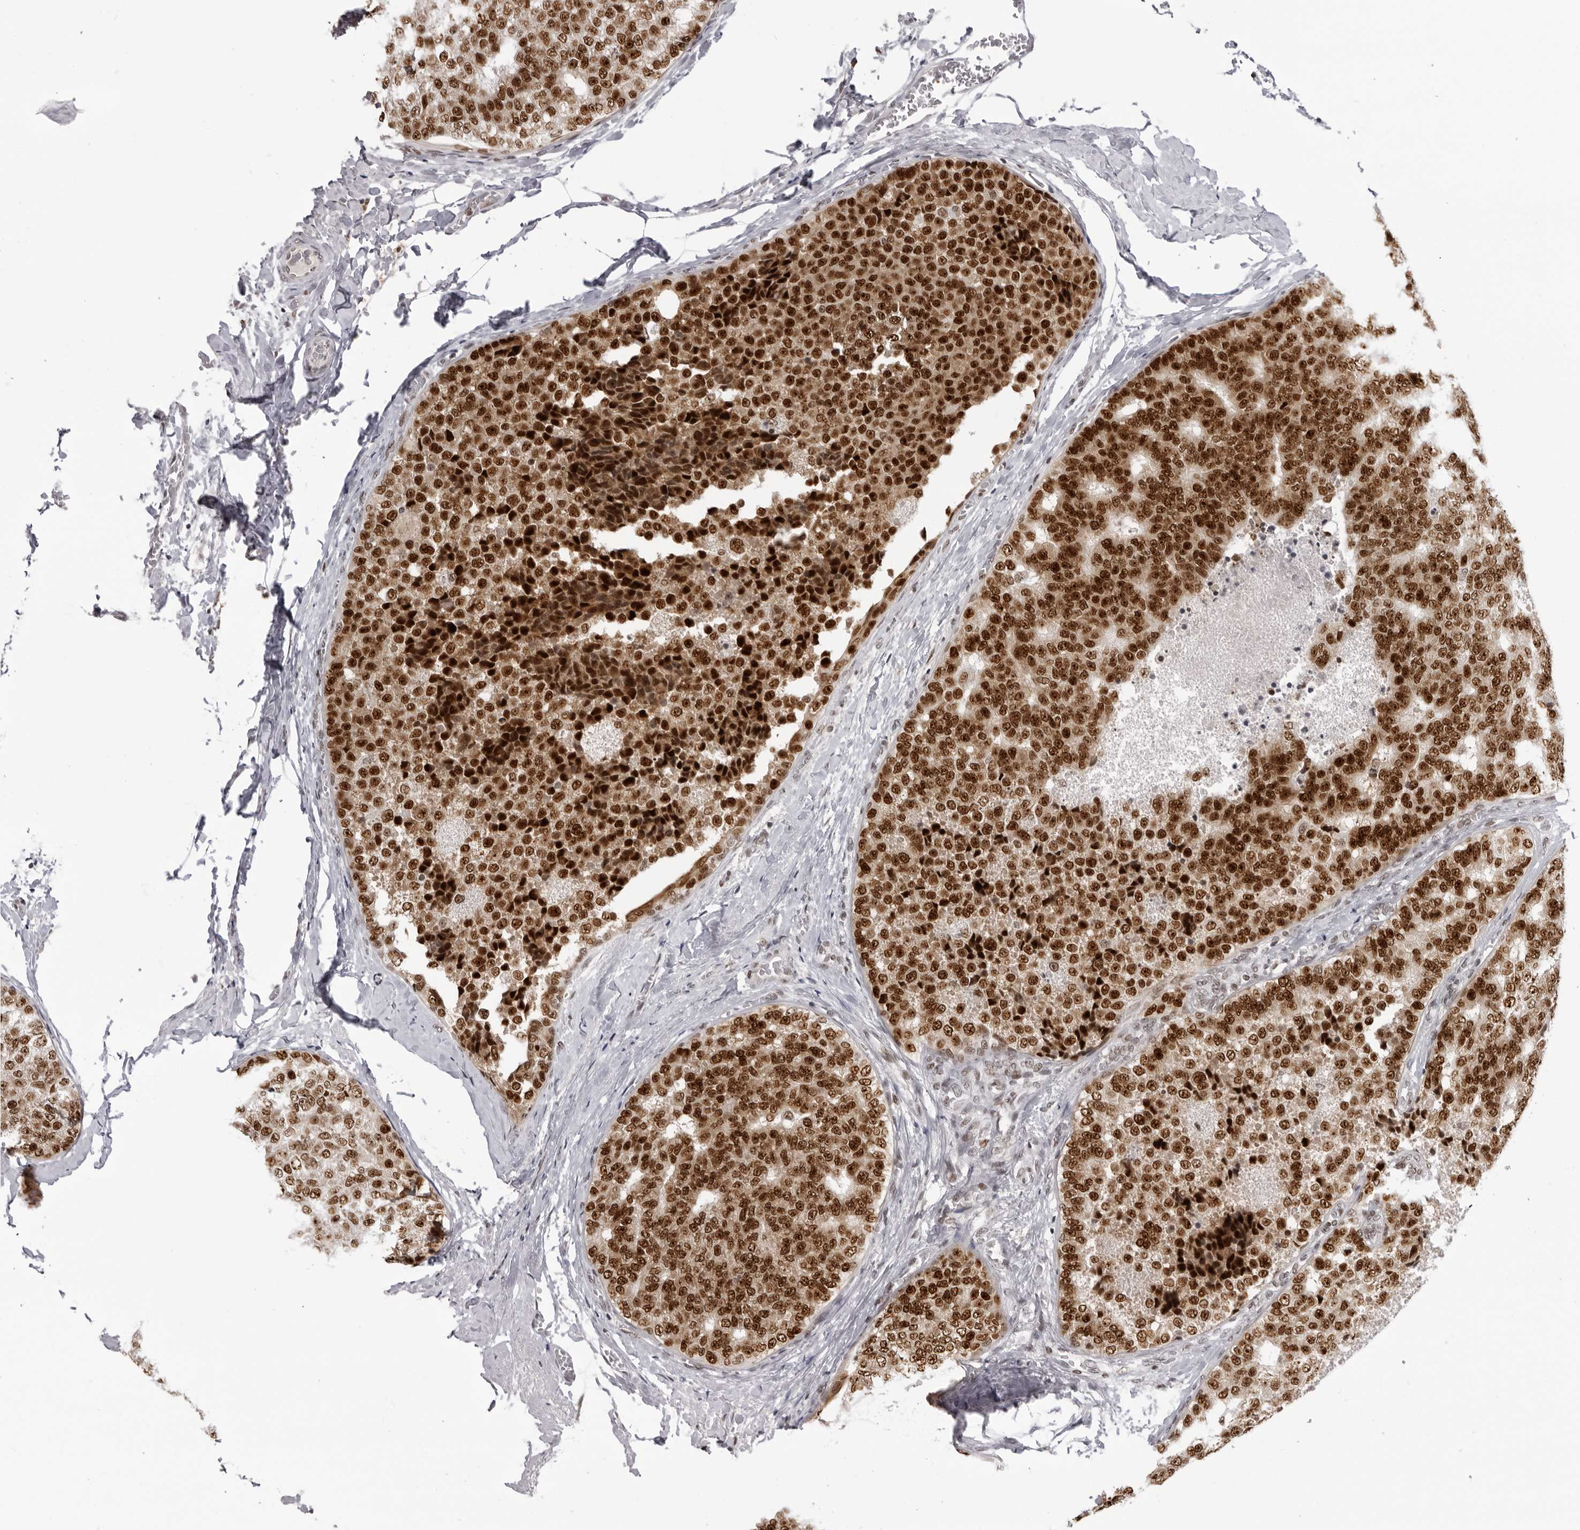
{"staining": {"intensity": "strong", "quantity": ">75%", "location": "nuclear"}, "tissue": "breast cancer", "cell_type": "Tumor cells", "image_type": "cancer", "snomed": [{"axis": "morphology", "description": "Normal tissue, NOS"}, {"axis": "morphology", "description": "Duct carcinoma"}, {"axis": "topography", "description": "Breast"}], "caption": "Breast cancer stained with a brown dye shows strong nuclear positive expression in approximately >75% of tumor cells.", "gene": "HEXIM2", "patient": {"sex": "female", "age": 43}}